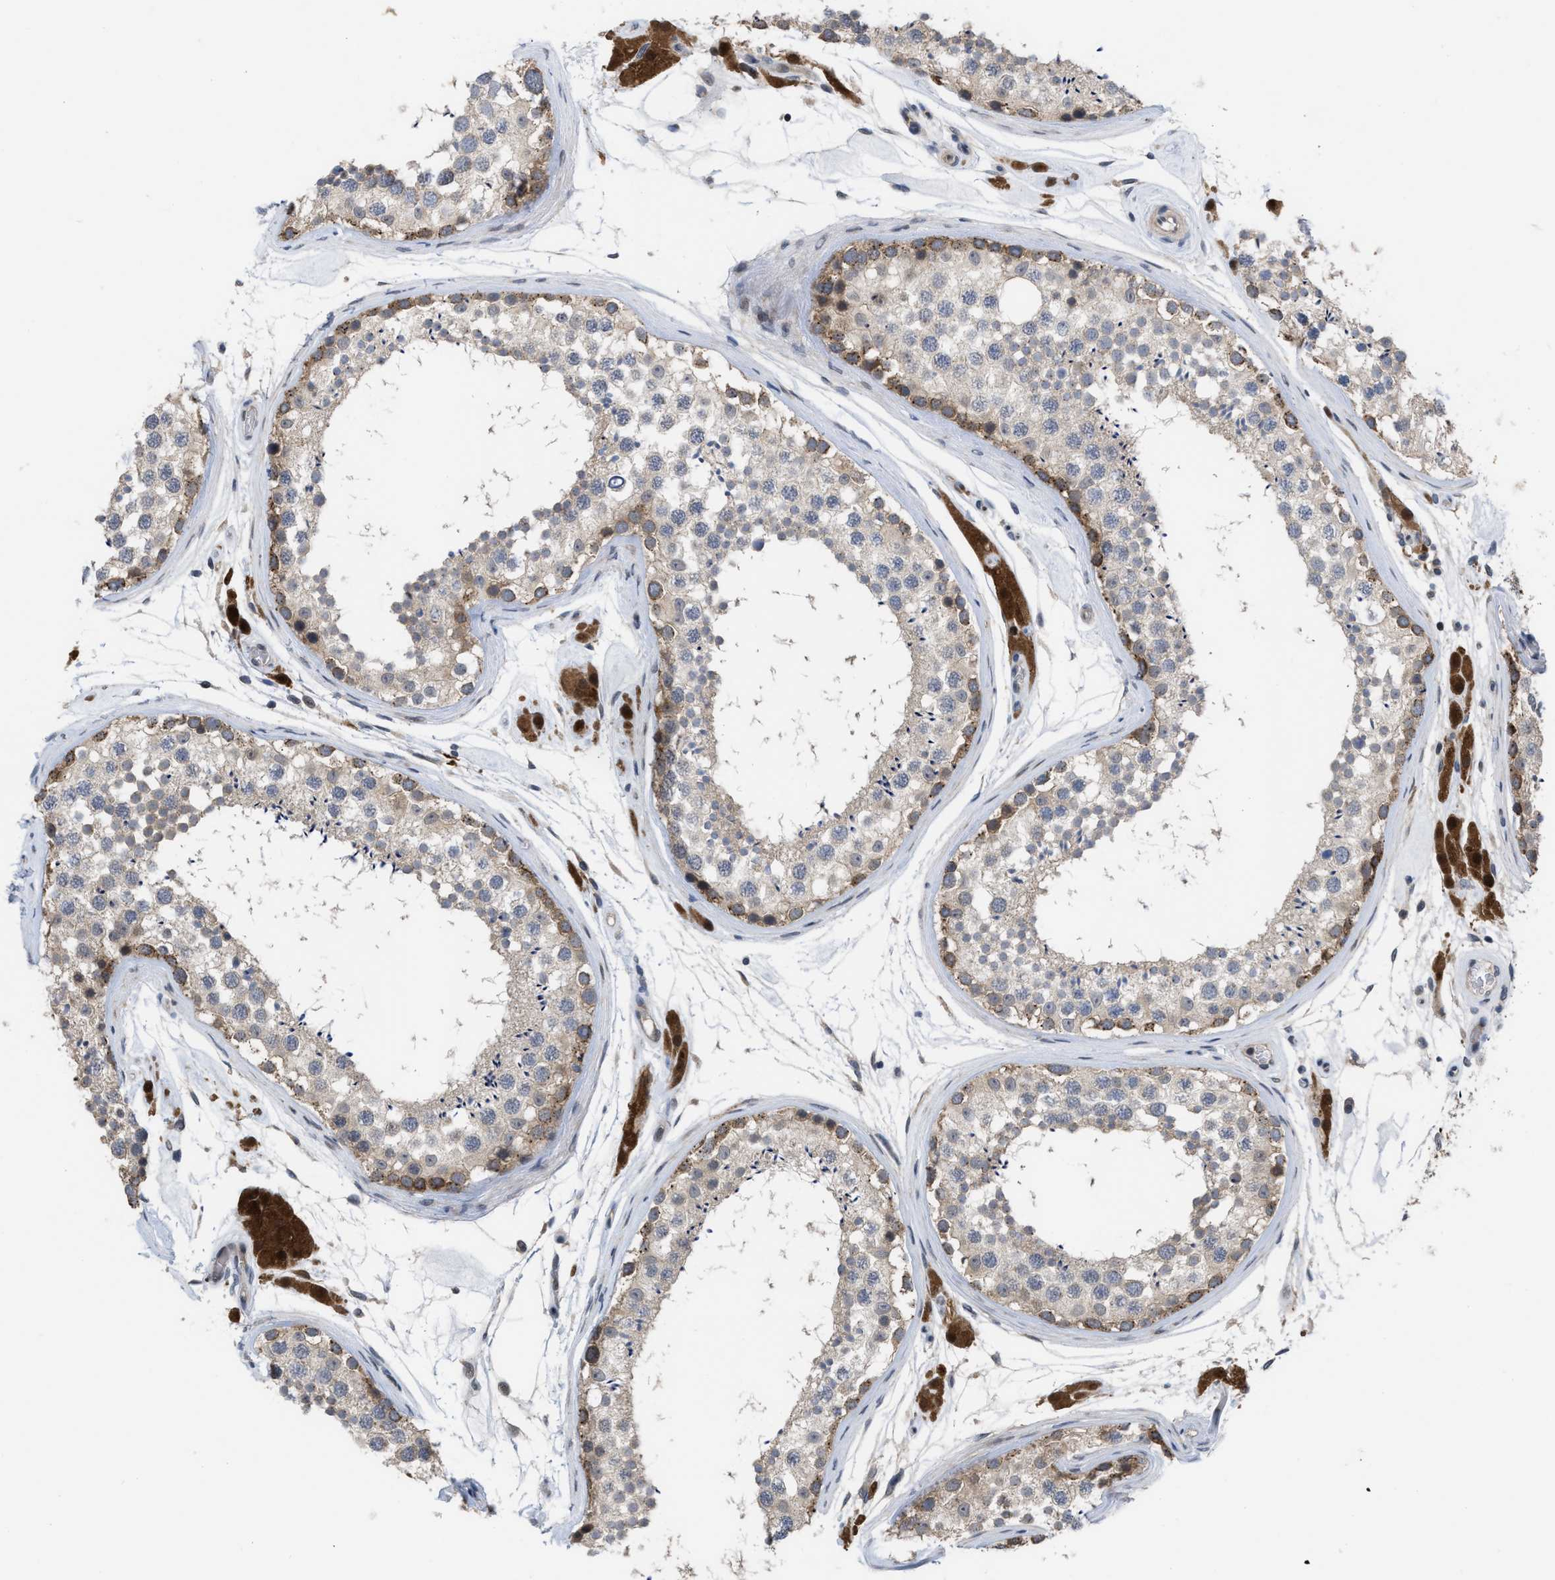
{"staining": {"intensity": "weak", "quantity": "<25%", "location": "cytoplasmic/membranous"}, "tissue": "testis", "cell_type": "Cells in seminiferous ducts", "image_type": "normal", "snomed": [{"axis": "morphology", "description": "Normal tissue, NOS"}, {"axis": "topography", "description": "Testis"}], "caption": "Unremarkable testis was stained to show a protein in brown. There is no significant expression in cells in seminiferous ducts. (Stains: DAB immunohistochemistry (IHC) with hematoxylin counter stain, Microscopy: brightfield microscopy at high magnification).", "gene": "LDAF1", "patient": {"sex": "male", "age": 46}}